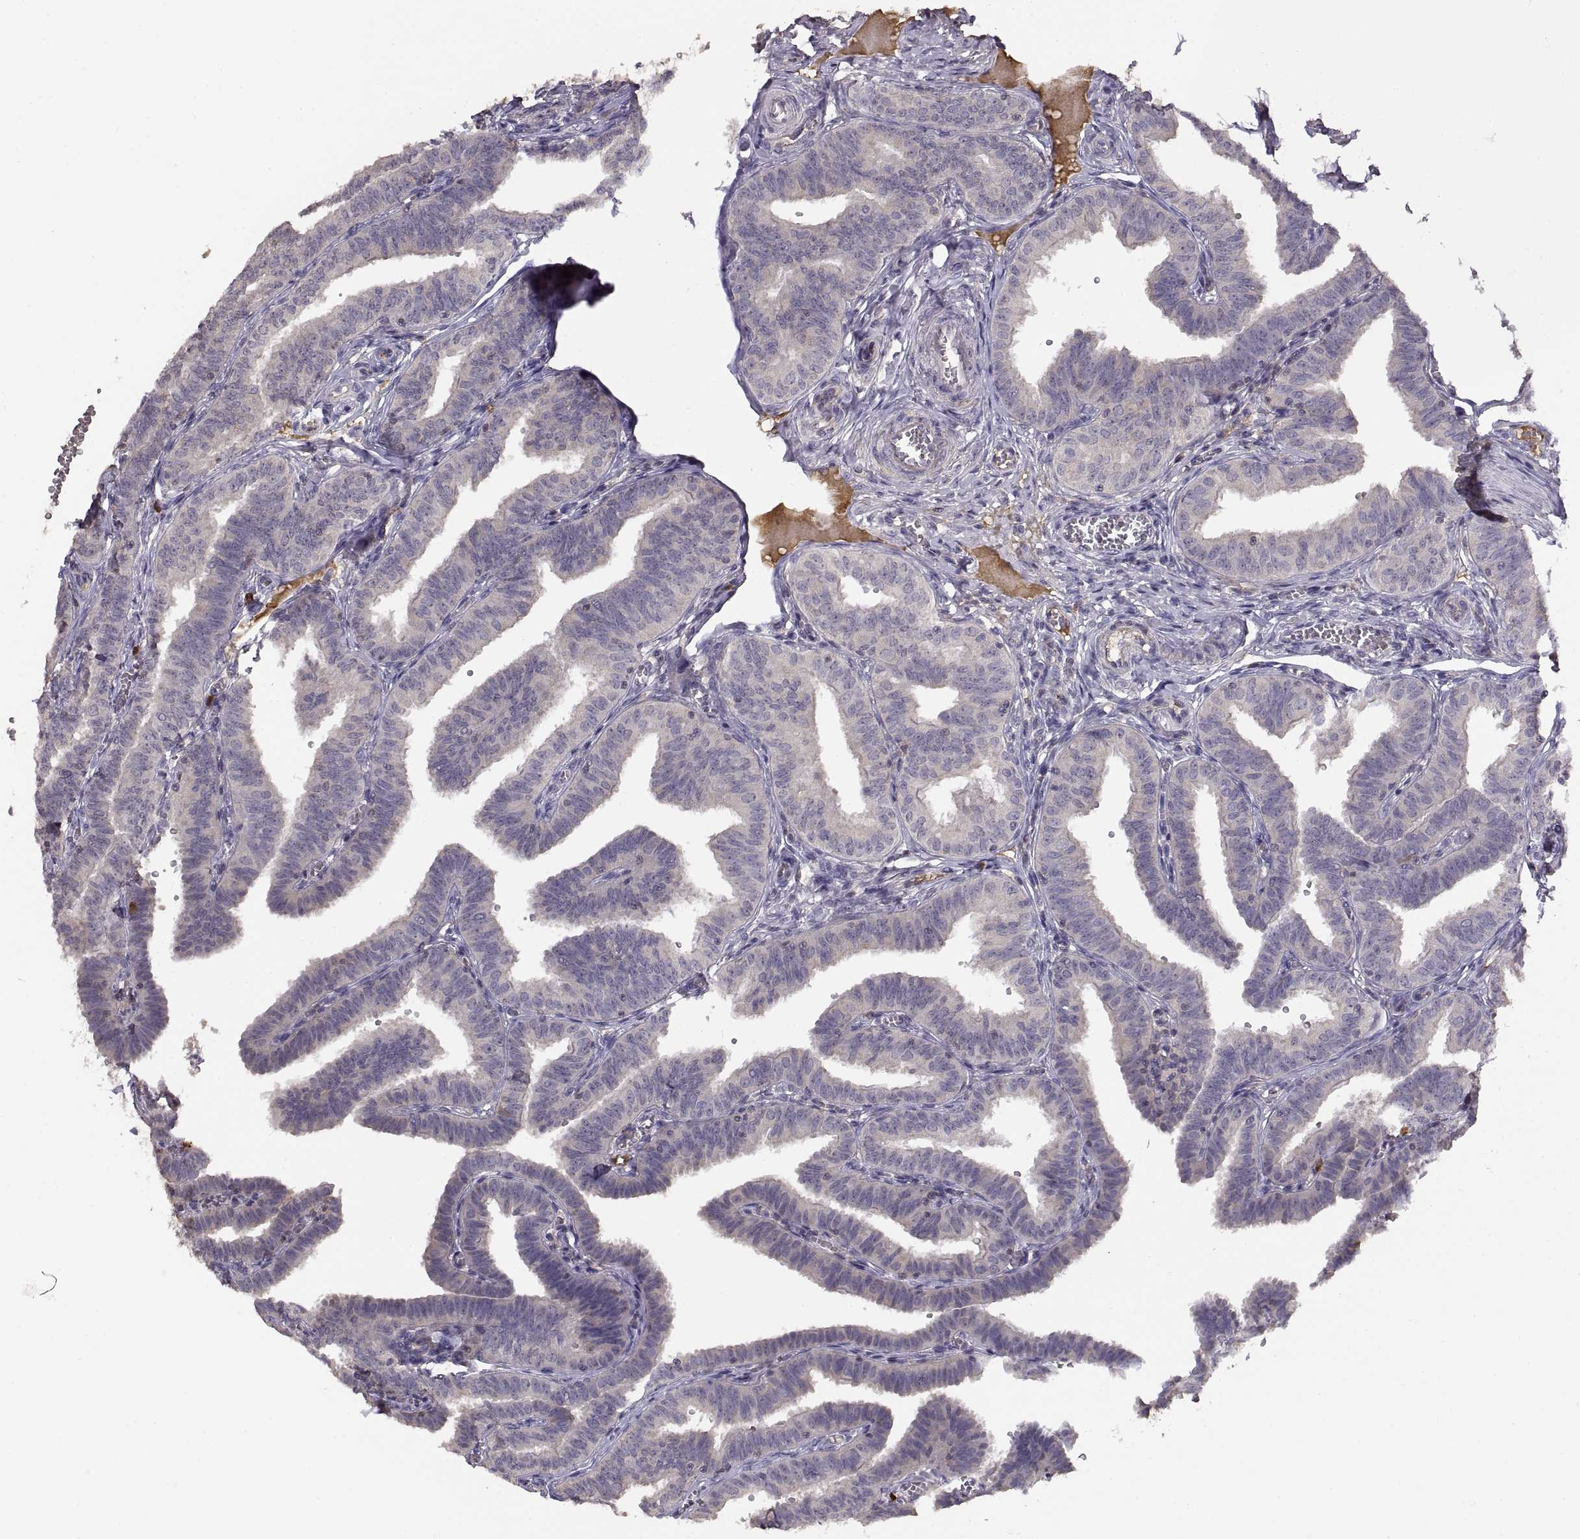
{"staining": {"intensity": "negative", "quantity": "none", "location": "none"}, "tissue": "fallopian tube", "cell_type": "Glandular cells", "image_type": "normal", "snomed": [{"axis": "morphology", "description": "Normal tissue, NOS"}, {"axis": "topography", "description": "Fallopian tube"}], "caption": "Immunohistochemistry (IHC) image of unremarkable fallopian tube stained for a protein (brown), which reveals no staining in glandular cells. (DAB IHC visualized using brightfield microscopy, high magnification).", "gene": "NMNAT2", "patient": {"sex": "female", "age": 25}}